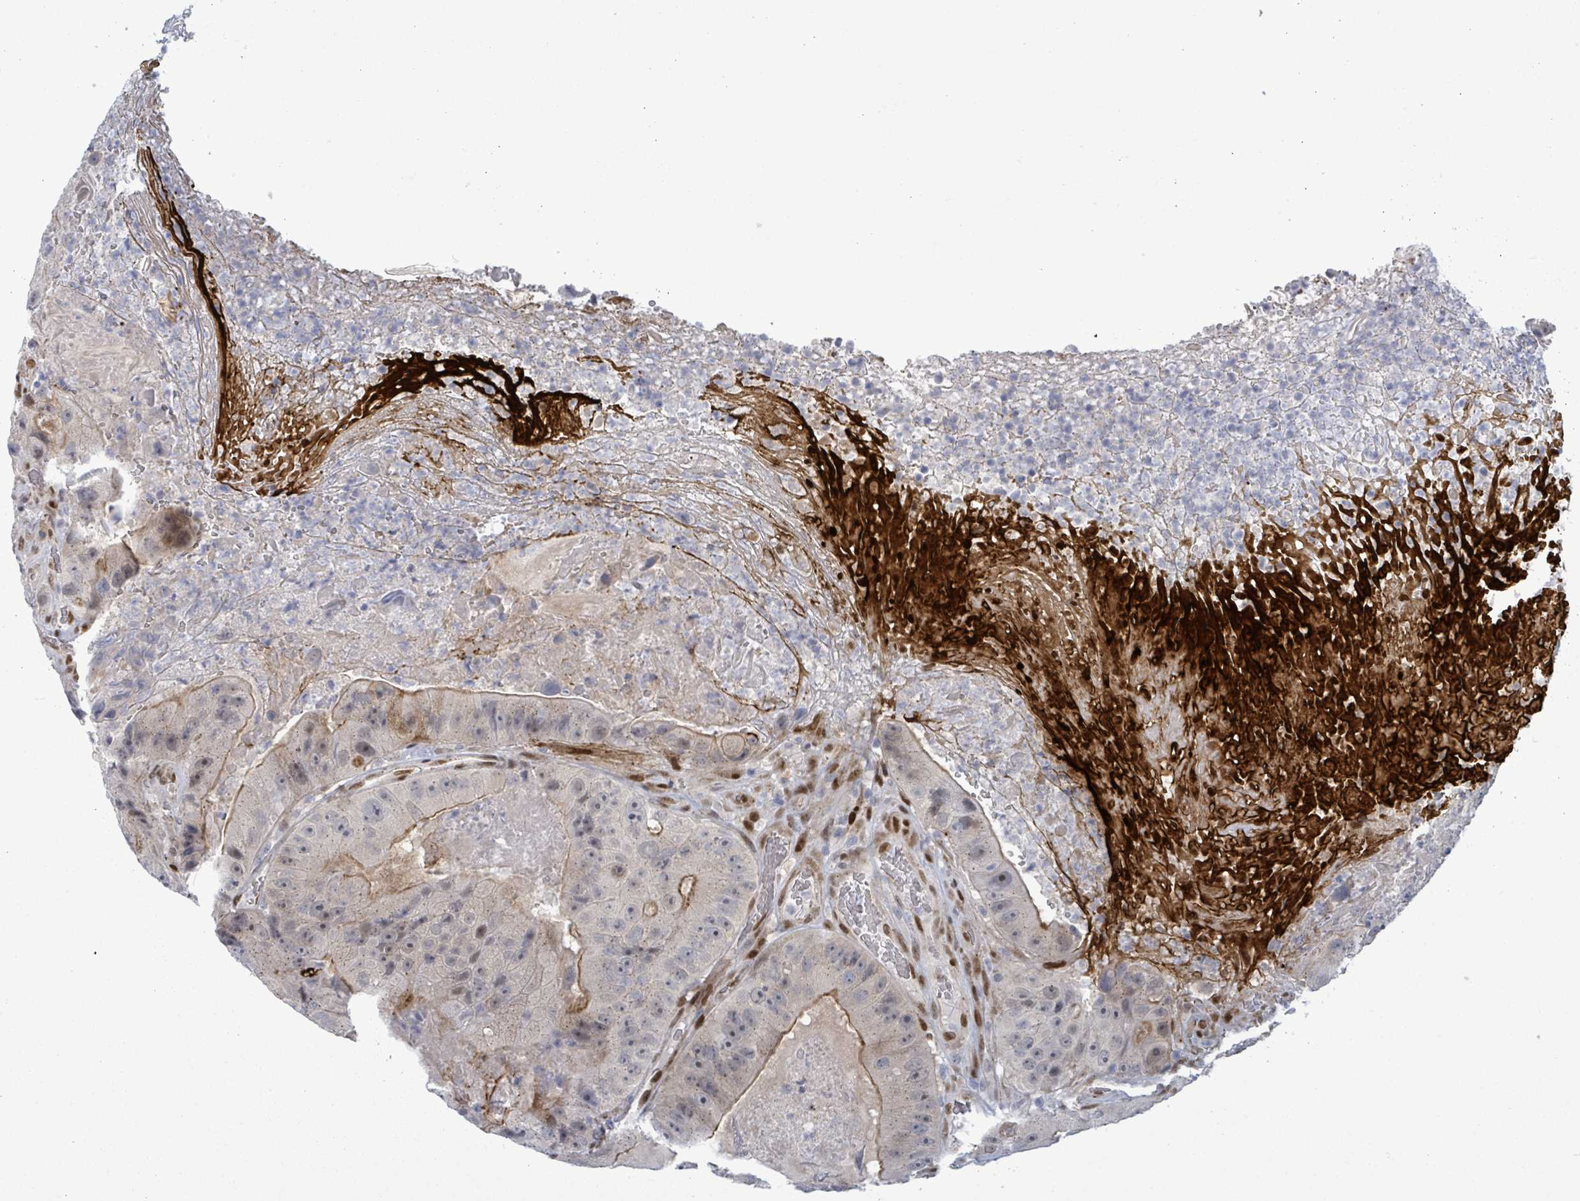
{"staining": {"intensity": "moderate", "quantity": "<25%", "location": "cytoplasmic/membranous"}, "tissue": "colorectal cancer", "cell_type": "Tumor cells", "image_type": "cancer", "snomed": [{"axis": "morphology", "description": "Adenocarcinoma, NOS"}, {"axis": "topography", "description": "Colon"}], "caption": "There is low levels of moderate cytoplasmic/membranous expression in tumor cells of adenocarcinoma (colorectal), as demonstrated by immunohistochemical staining (brown color).", "gene": "TUSC1", "patient": {"sex": "female", "age": 86}}